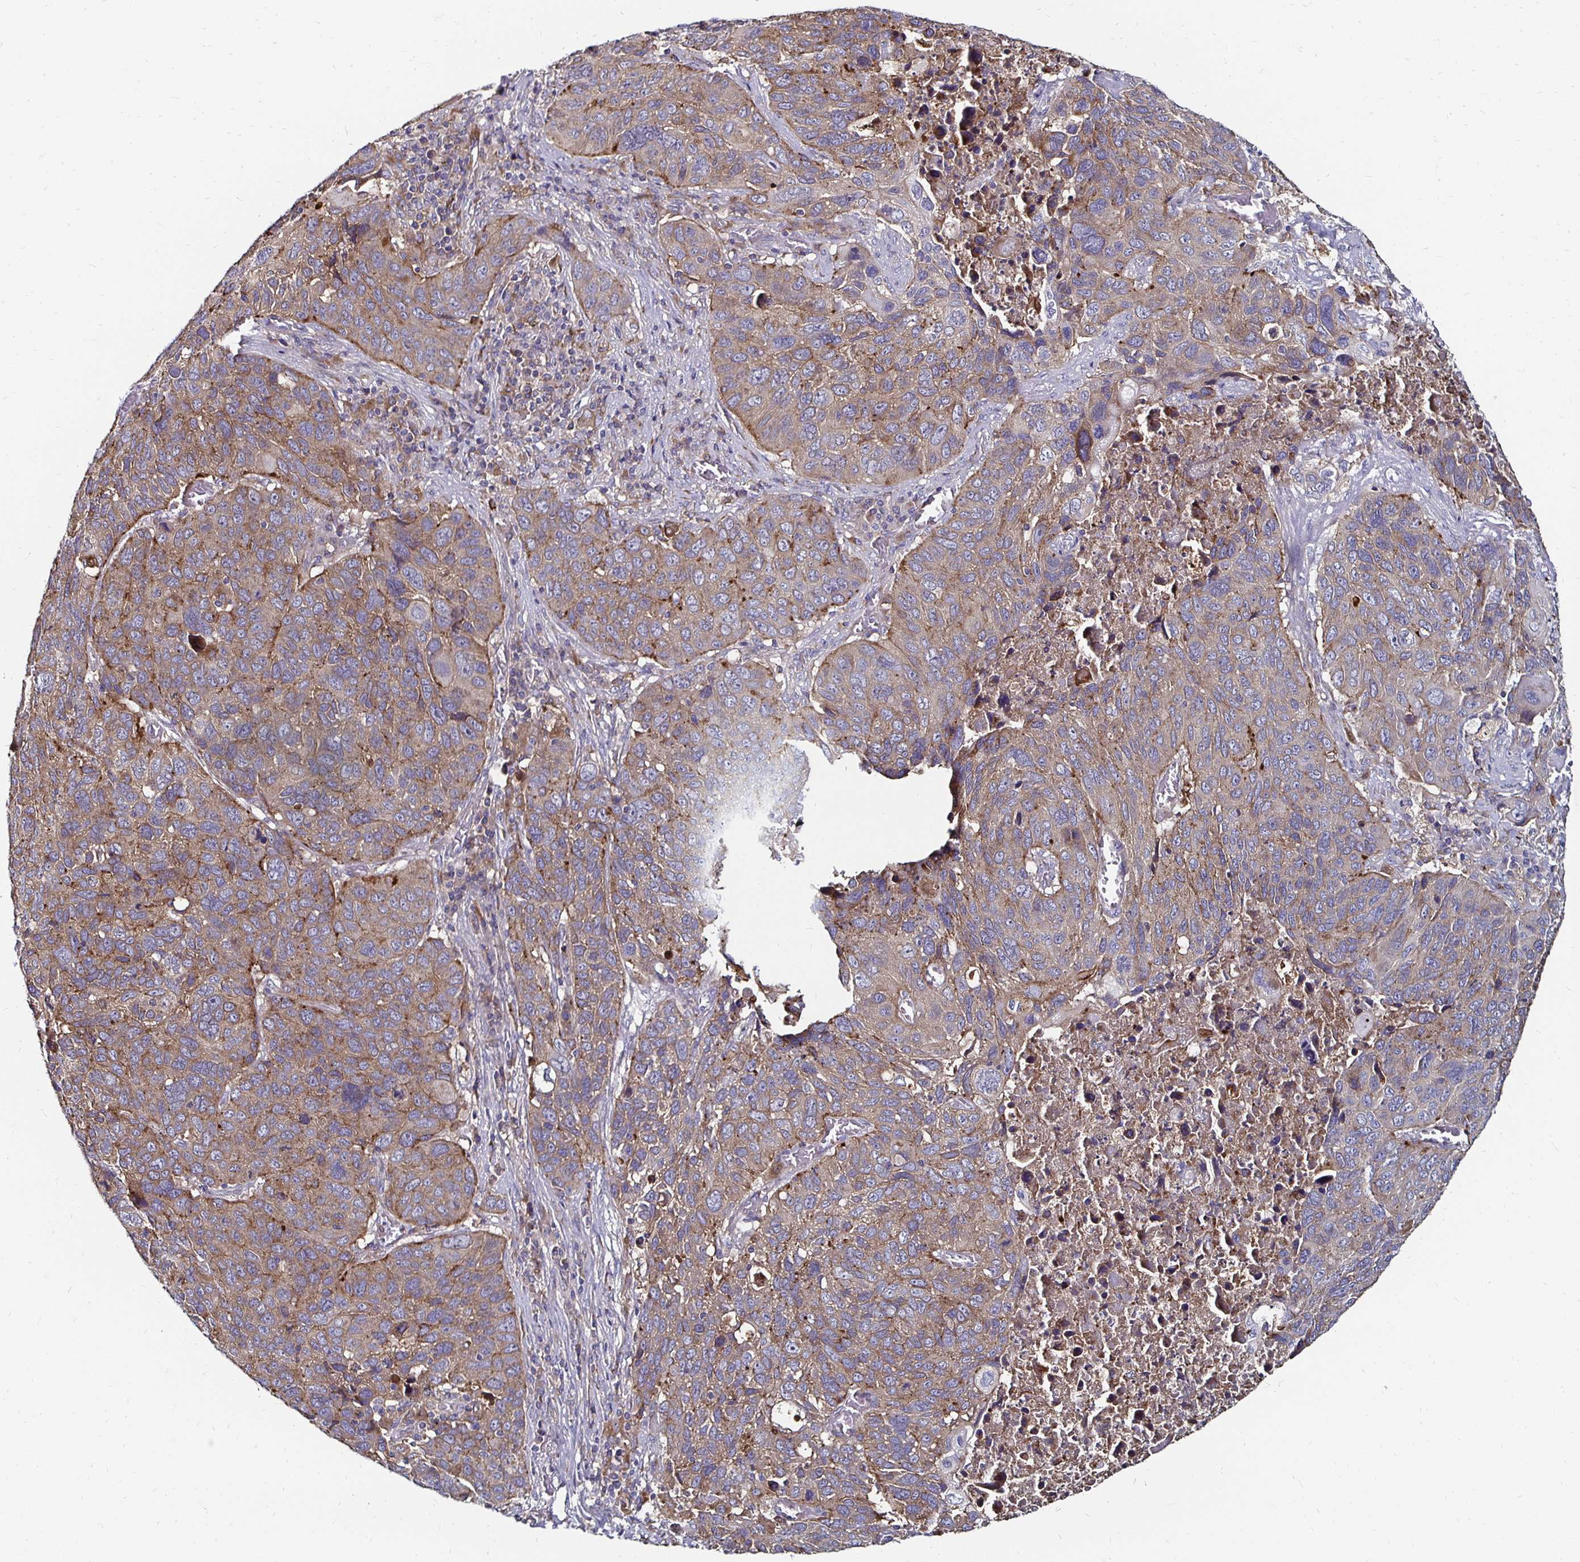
{"staining": {"intensity": "weak", "quantity": ">75%", "location": "cytoplasmic/membranous"}, "tissue": "lung cancer", "cell_type": "Tumor cells", "image_type": "cancer", "snomed": [{"axis": "morphology", "description": "Squamous cell carcinoma, NOS"}, {"axis": "topography", "description": "Lung"}], "caption": "Immunohistochemical staining of lung cancer (squamous cell carcinoma) shows low levels of weak cytoplasmic/membranous positivity in approximately >75% of tumor cells.", "gene": "NCSTN", "patient": {"sex": "male", "age": 68}}